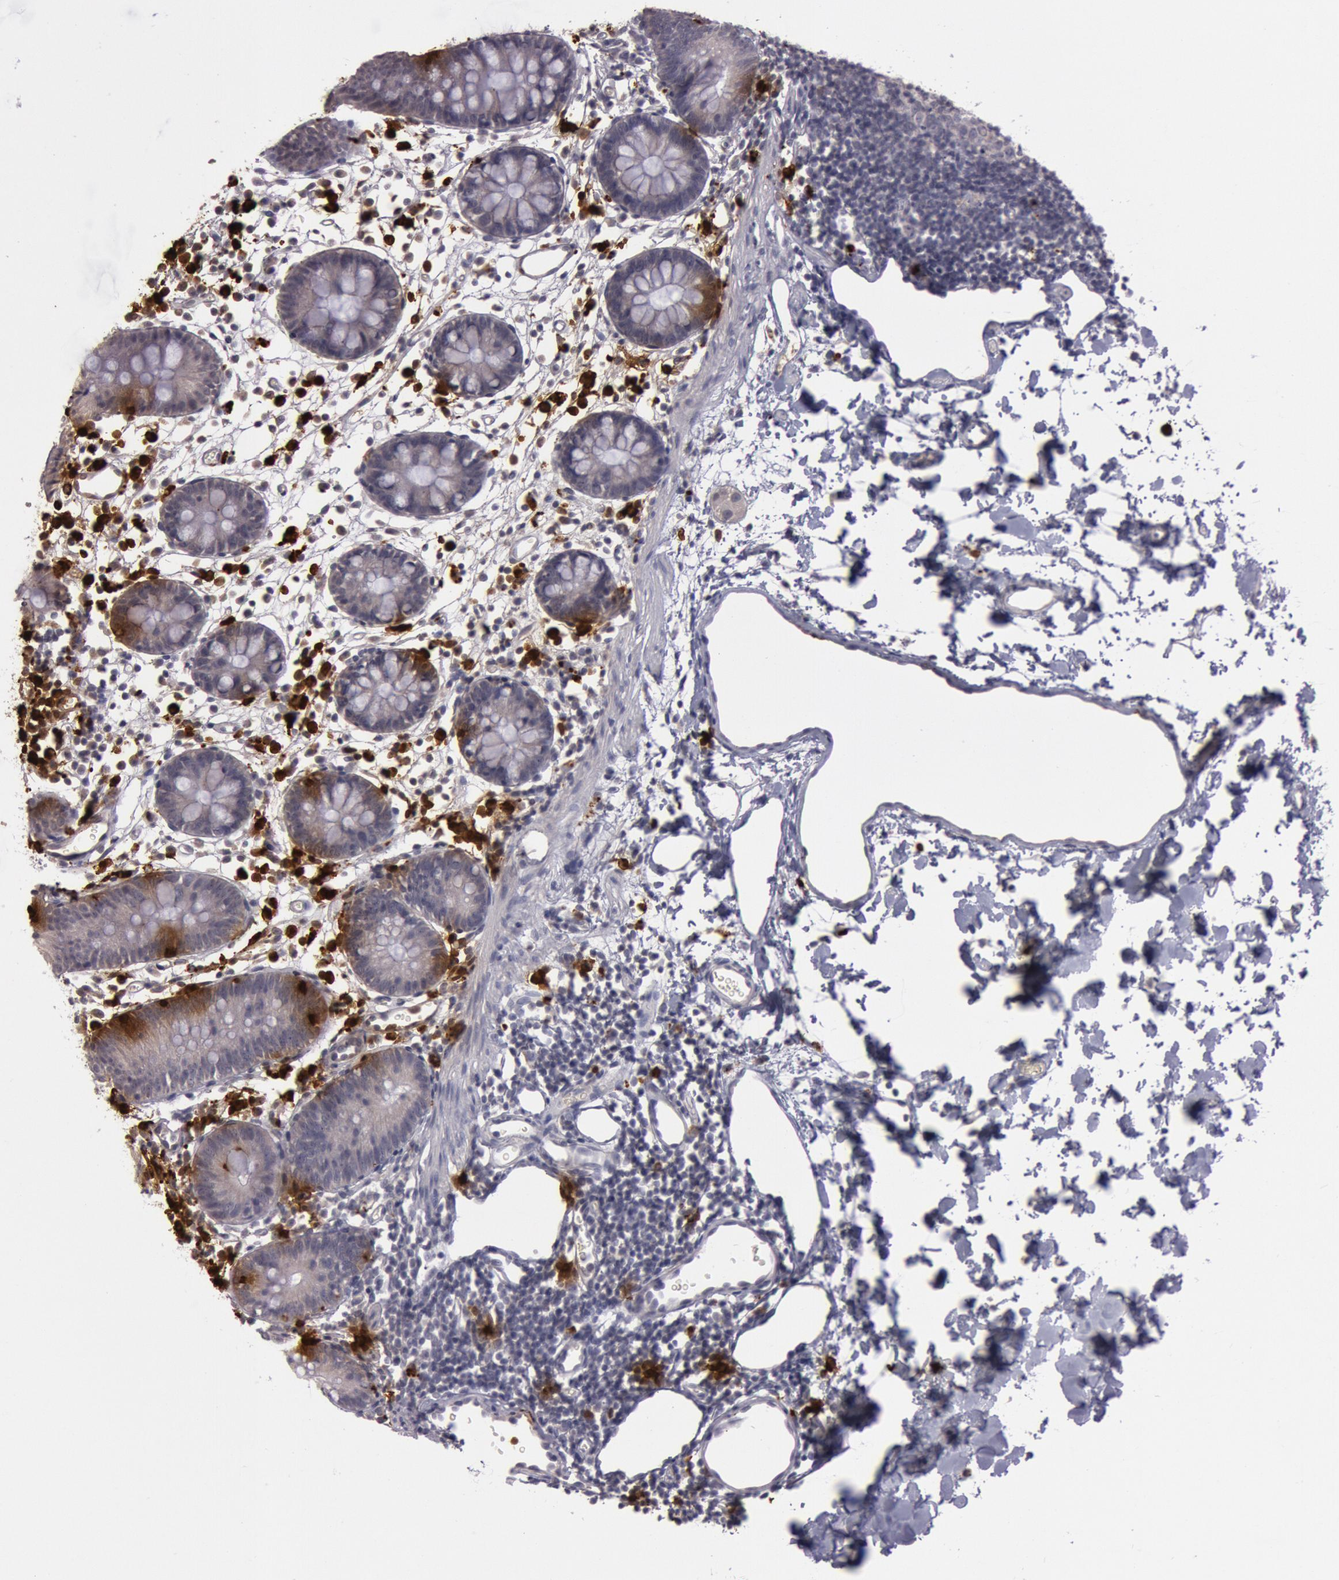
{"staining": {"intensity": "negative", "quantity": "none", "location": "none"}, "tissue": "colon", "cell_type": "Endothelial cells", "image_type": "normal", "snomed": [{"axis": "morphology", "description": "Normal tissue, NOS"}, {"axis": "topography", "description": "Colon"}], "caption": "The photomicrograph shows no staining of endothelial cells in normal colon.", "gene": "KDM6A", "patient": {"sex": "male", "age": 14}}